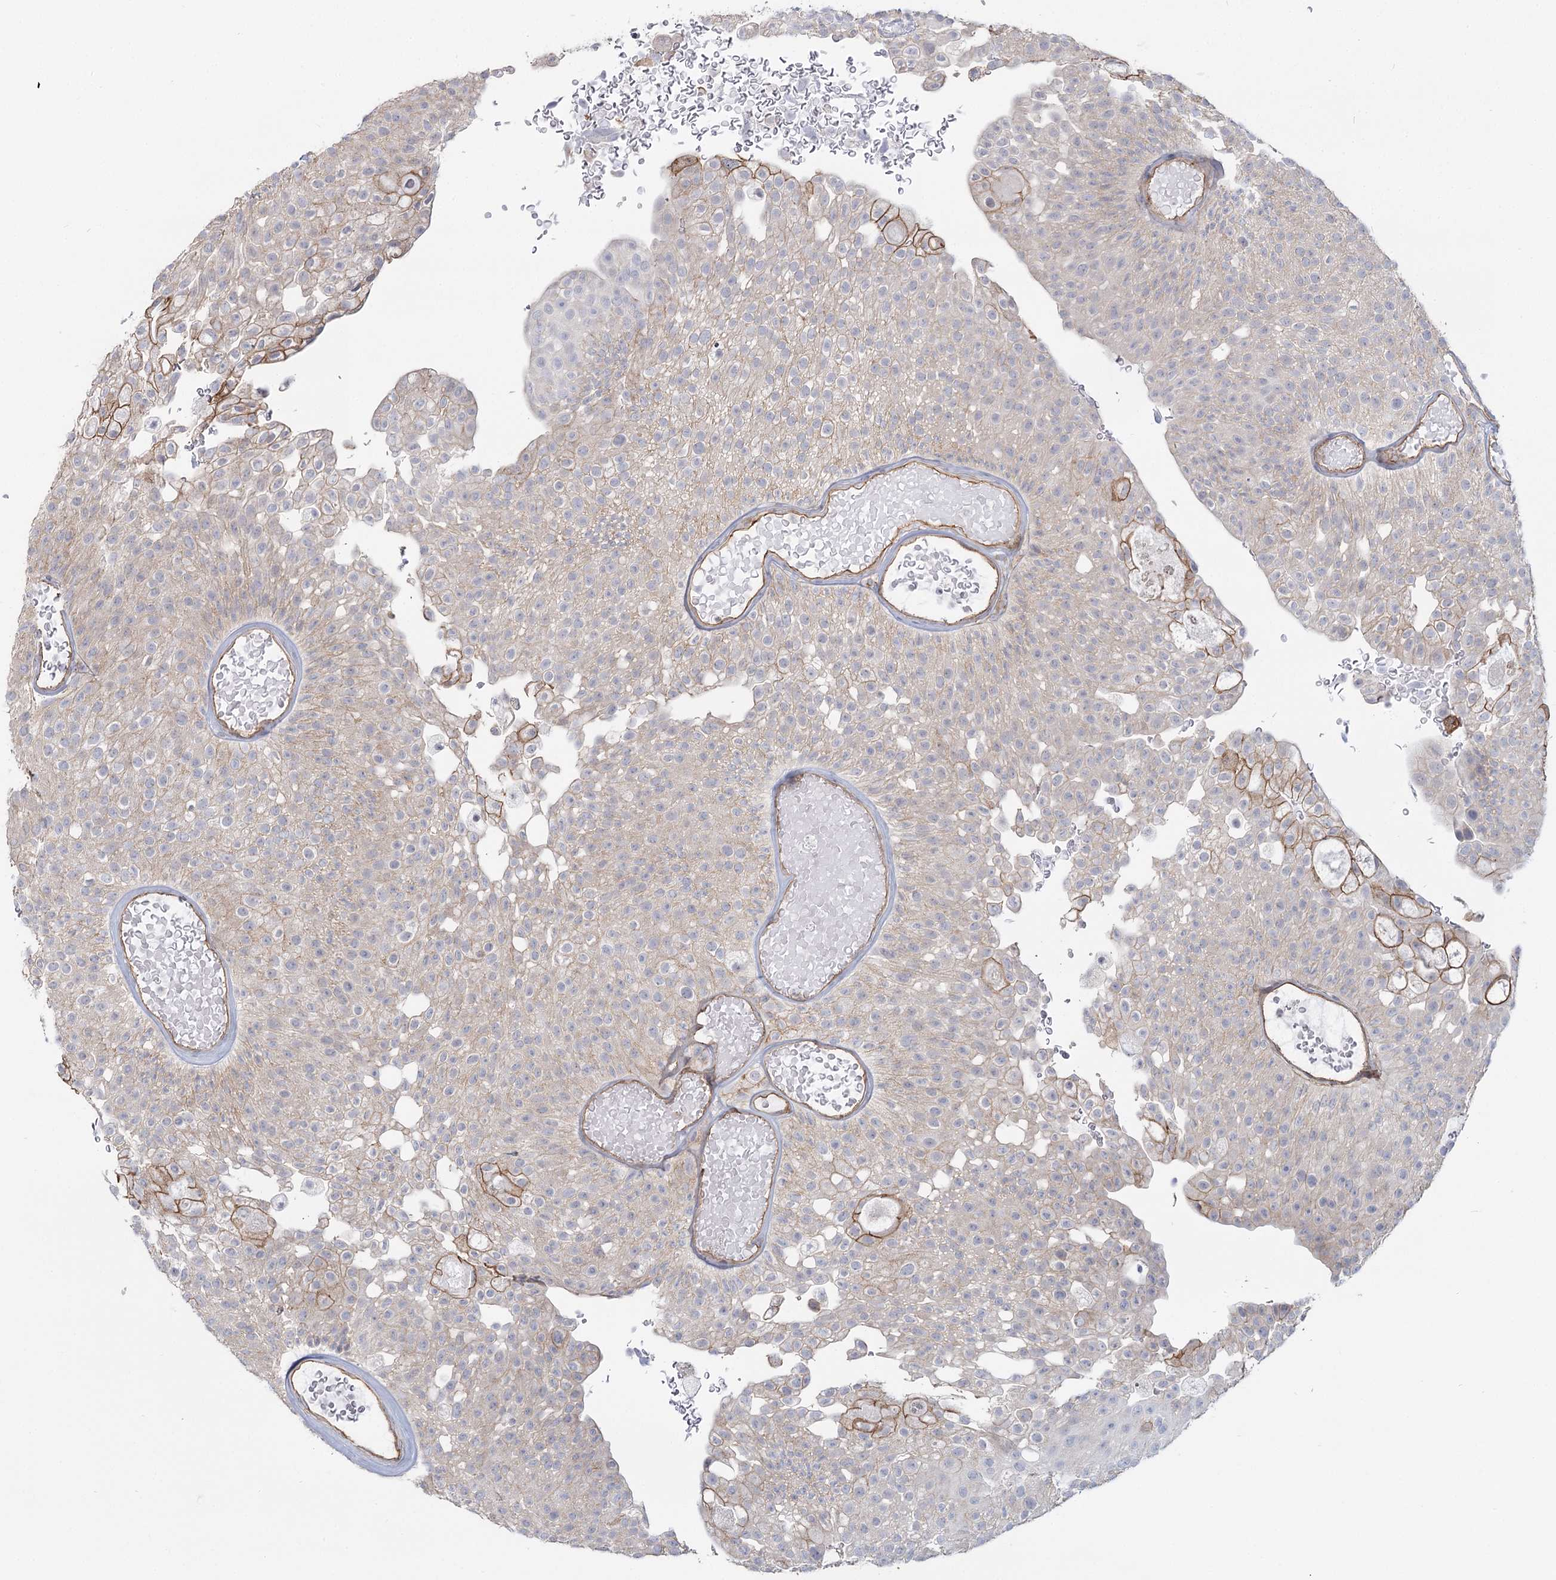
{"staining": {"intensity": "moderate", "quantity": "<25%", "location": "cytoplasmic/membranous"}, "tissue": "urothelial cancer", "cell_type": "Tumor cells", "image_type": "cancer", "snomed": [{"axis": "morphology", "description": "Urothelial carcinoma, Low grade"}, {"axis": "topography", "description": "Urinary bladder"}], "caption": "Immunohistochemical staining of low-grade urothelial carcinoma demonstrates moderate cytoplasmic/membranous protein expression in approximately <25% of tumor cells.", "gene": "RPP14", "patient": {"sex": "male", "age": 78}}